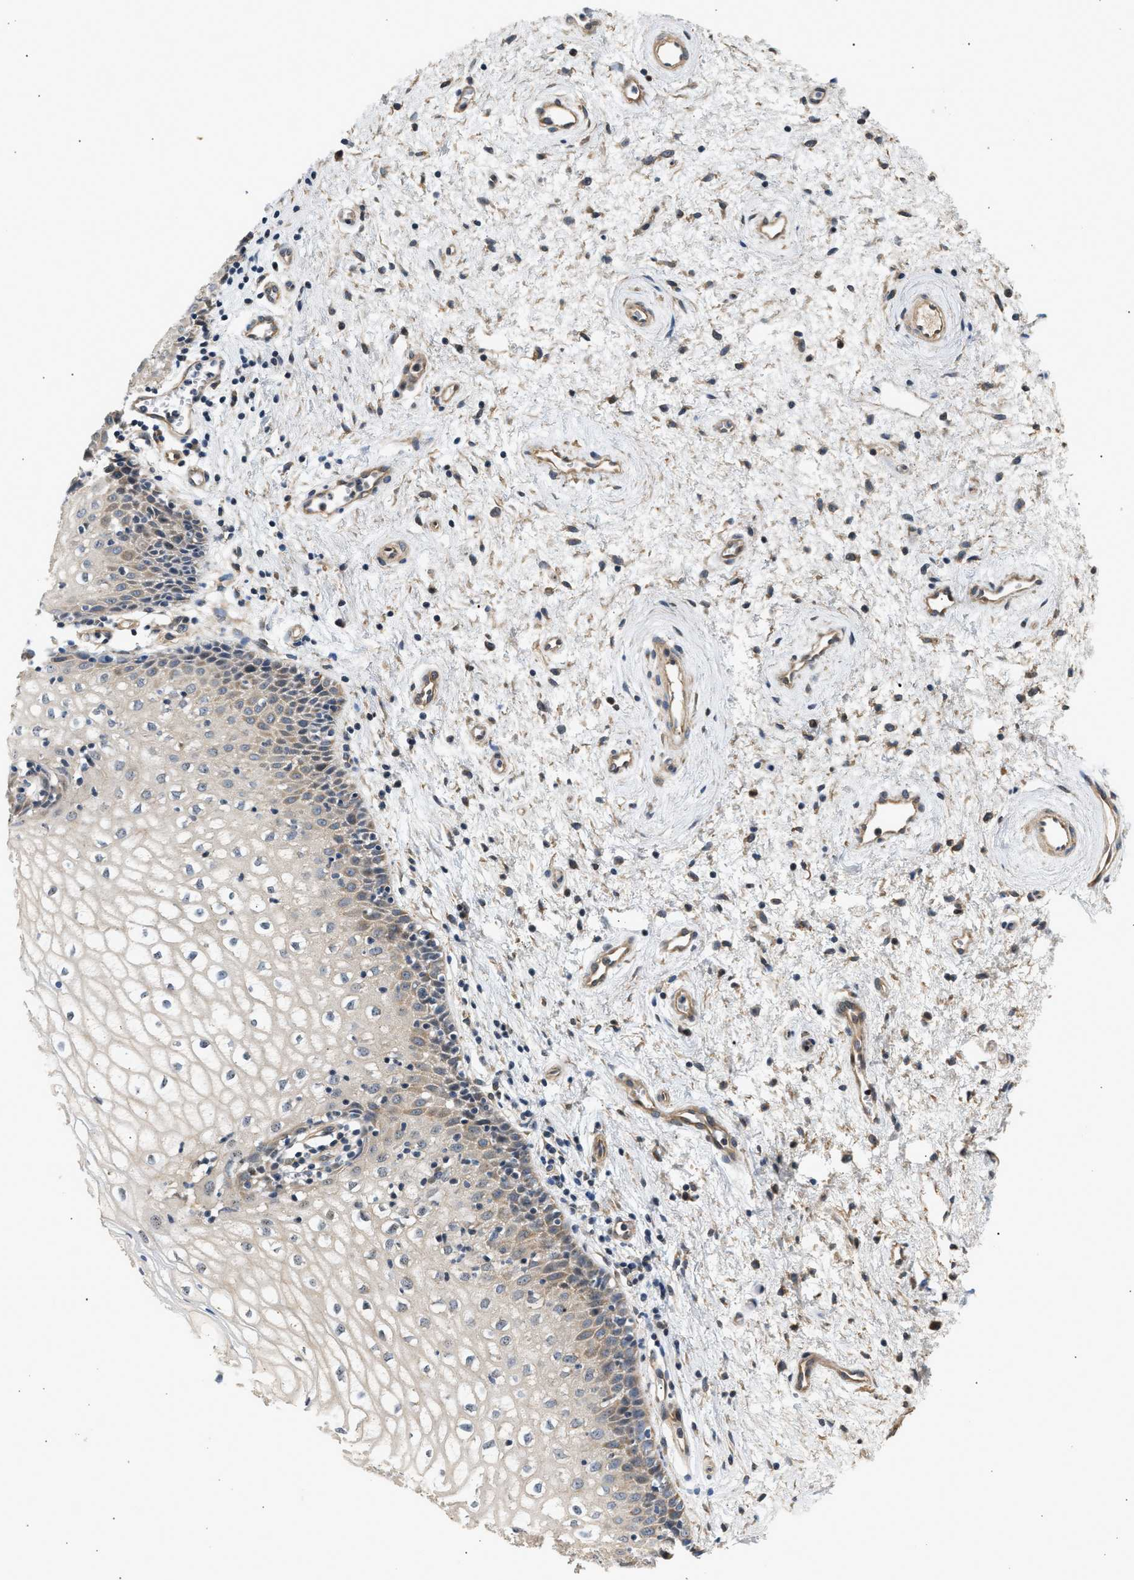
{"staining": {"intensity": "weak", "quantity": "<25%", "location": "cytoplasmic/membranous"}, "tissue": "vagina", "cell_type": "Squamous epithelial cells", "image_type": "normal", "snomed": [{"axis": "morphology", "description": "Normal tissue, NOS"}, {"axis": "topography", "description": "Vagina"}], "caption": "The micrograph displays no staining of squamous epithelial cells in unremarkable vagina.", "gene": "WDR31", "patient": {"sex": "female", "age": 34}}